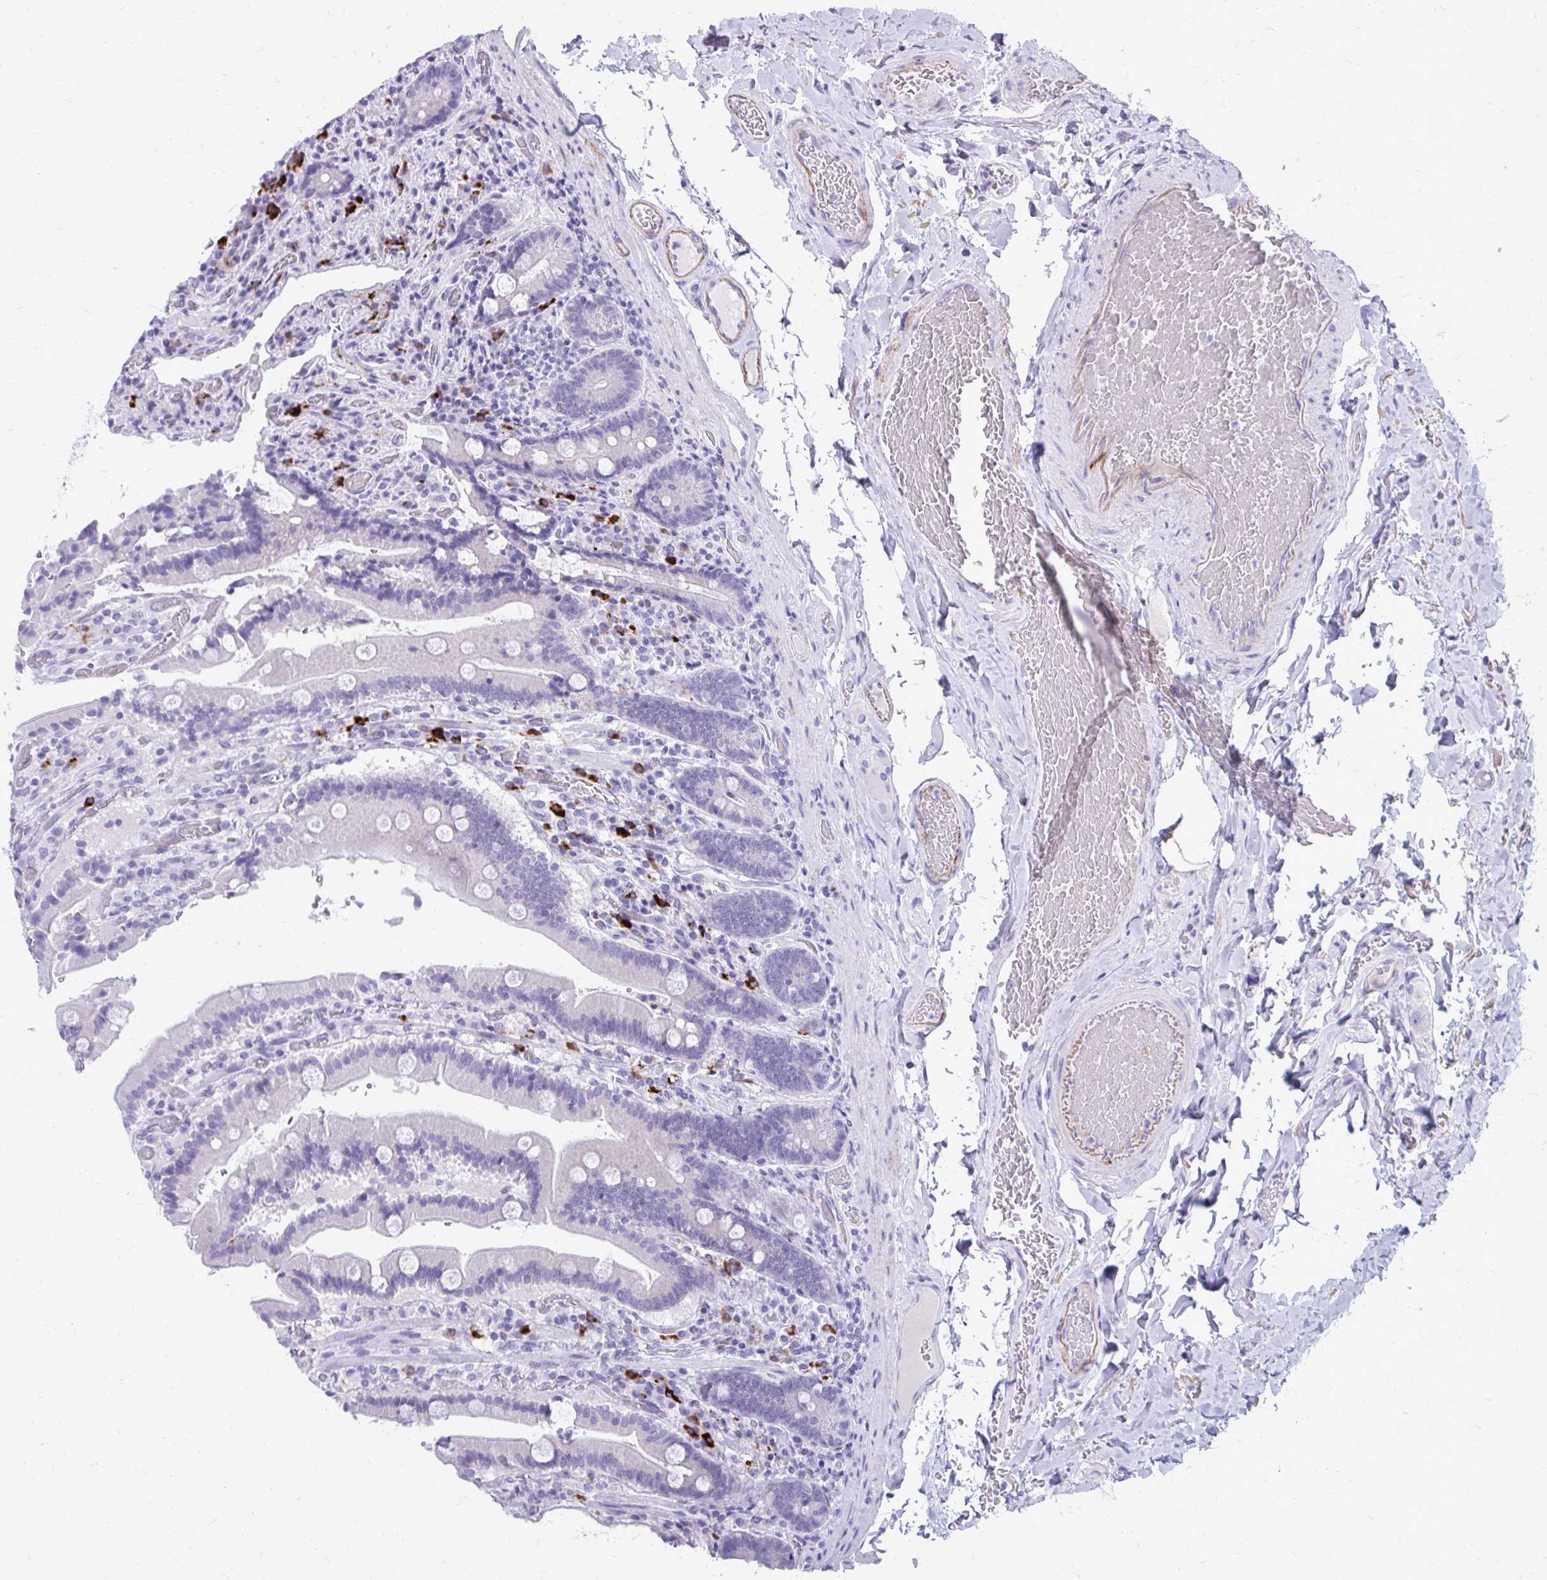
{"staining": {"intensity": "negative", "quantity": "none", "location": "none"}, "tissue": "duodenum", "cell_type": "Glandular cells", "image_type": "normal", "snomed": [{"axis": "morphology", "description": "Normal tissue, NOS"}, {"axis": "topography", "description": "Duodenum"}], "caption": "Benign duodenum was stained to show a protein in brown. There is no significant expression in glandular cells. (DAB IHC, high magnification).", "gene": "SATL1", "patient": {"sex": "female", "age": 62}}